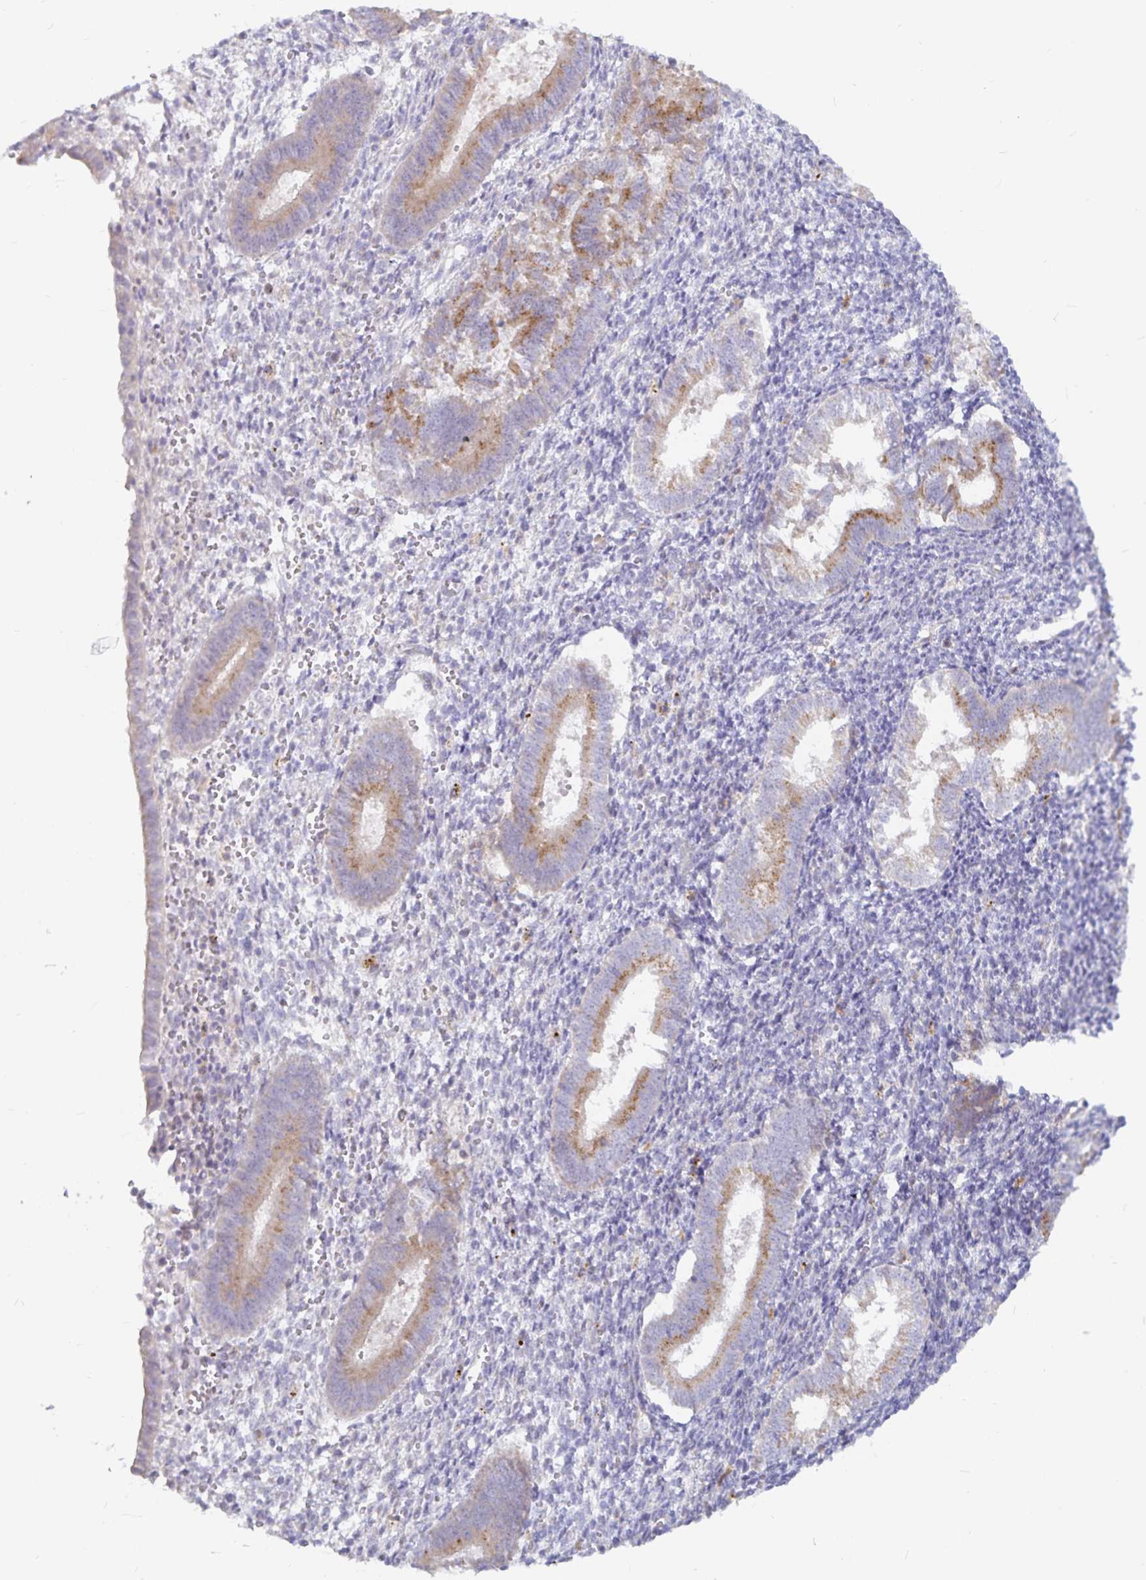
{"staining": {"intensity": "negative", "quantity": "none", "location": "none"}, "tissue": "endometrium", "cell_type": "Cells in endometrial stroma", "image_type": "normal", "snomed": [{"axis": "morphology", "description": "Normal tissue, NOS"}, {"axis": "topography", "description": "Endometrium"}], "caption": "Protein analysis of benign endometrium demonstrates no significant positivity in cells in endometrial stroma.", "gene": "PKHD1", "patient": {"sex": "female", "age": 25}}